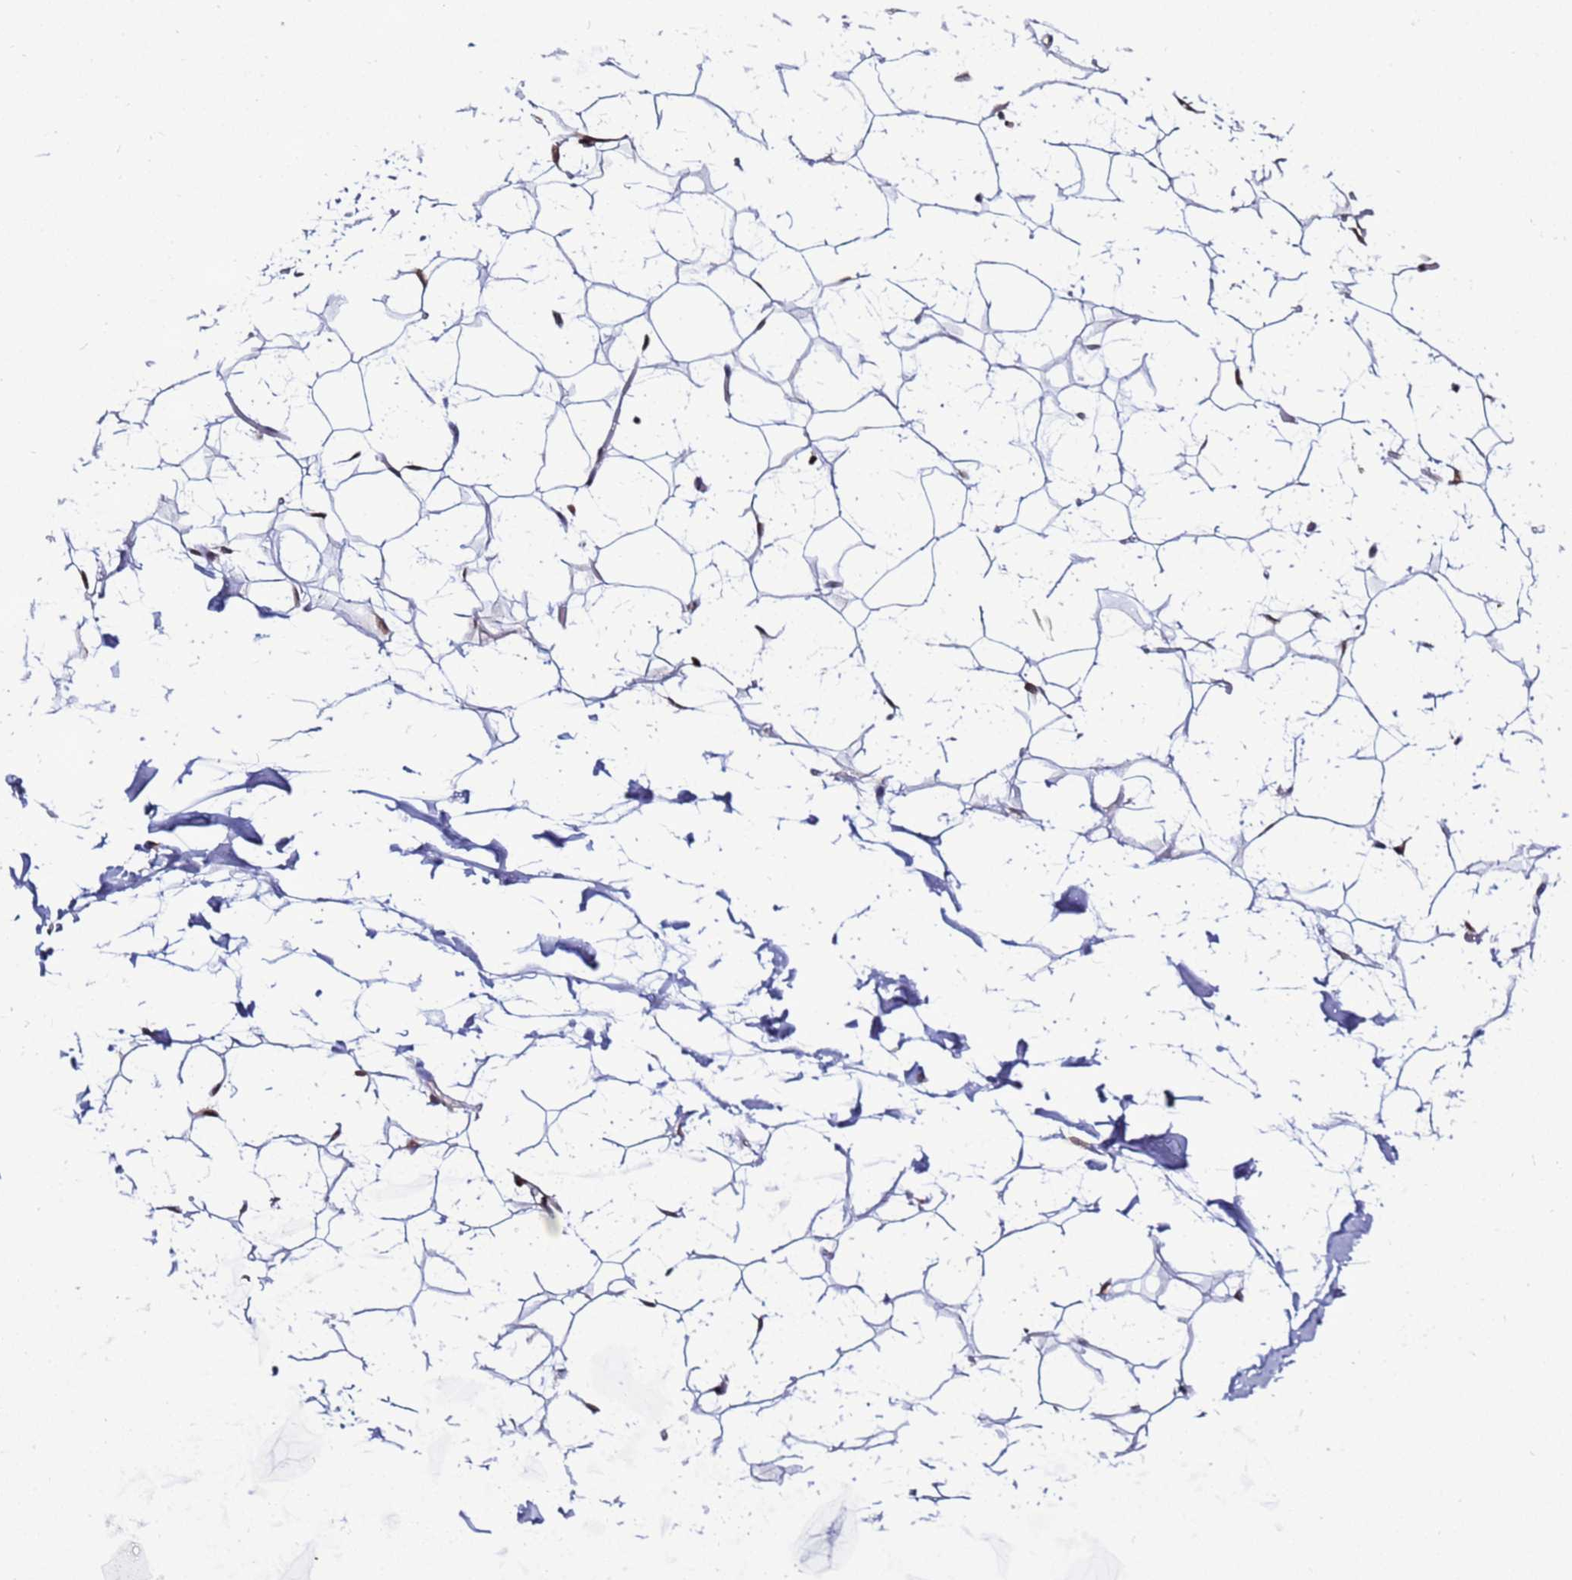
{"staining": {"intensity": "moderate", "quantity": "<25%", "location": "nuclear"}, "tissue": "adipose tissue", "cell_type": "Adipocytes", "image_type": "normal", "snomed": [{"axis": "morphology", "description": "Normal tissue, NOS"}, {"axis": "topography", "description": "Breast"}], "caption": "Moderate nuclear positivity for a protein is appreciated in about <25% of adipocytes of unremarkable adipose tissue using immunohistochemistry (IHC).", "gene": "TOR1AIP1", "patient": {"sex": "female", "age": 26}}